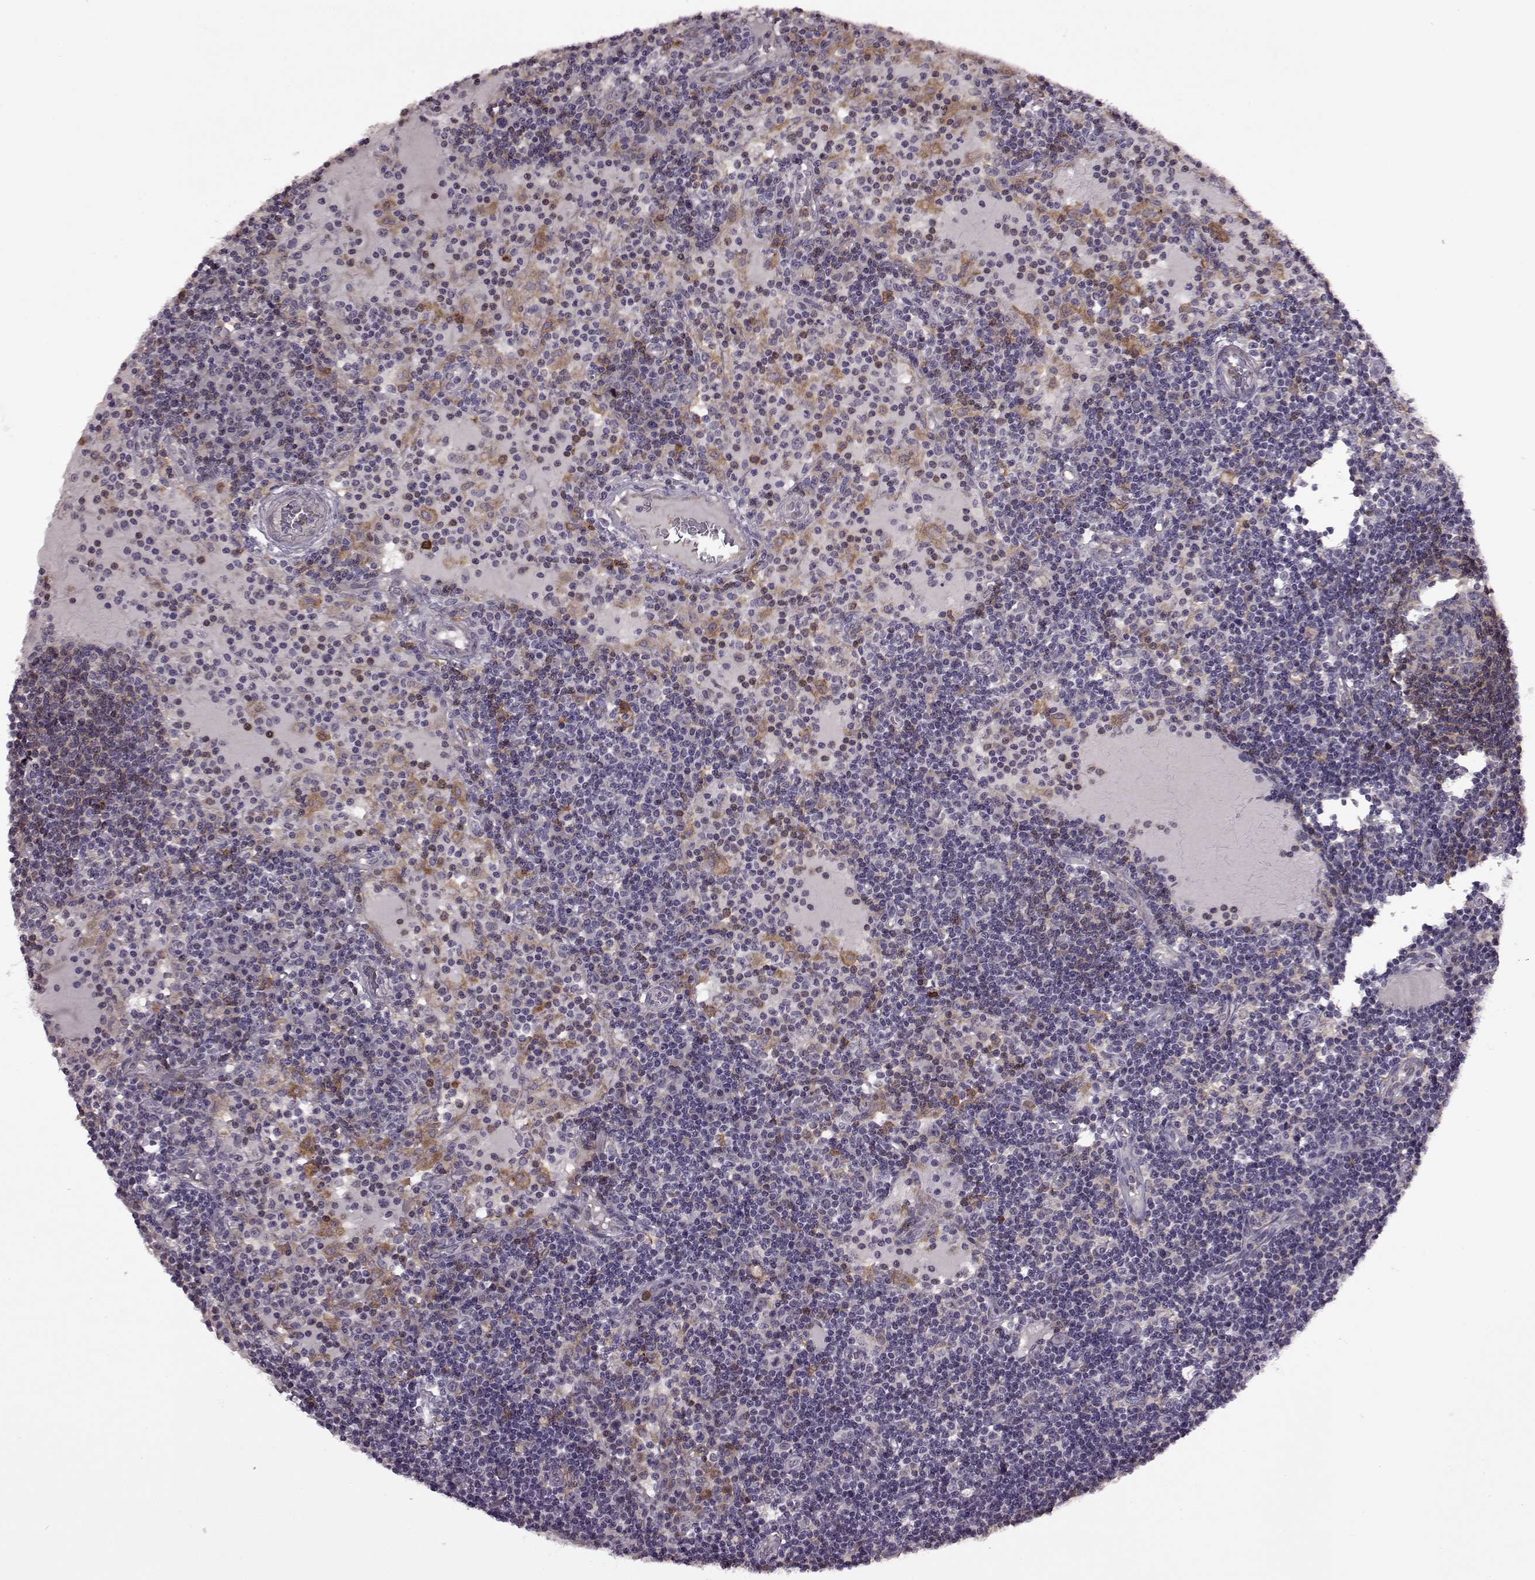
{"staining": {"intensity": "moderate", "quantity": "<25%", "location": "cytoplasmic/membranous"}, "tissue": "lymph node", "cell_type": "Non-germinal center cells", "image_type": "normal", "snomed": [{"axis": "morphology", "description": "Normal tissue, NOS"}, {"axis": "topography", "description": "Lymph node"}], "caption": "Immunohistochemical staining of benign lymph node displays <25% levels of moderate cytoplasmic/membranous protein expression in about <25% of non-germinal center cells. Immunohistochemistry (ihc) stains the protein of interest in brown and the nuclei are stained blue.", "gene": "MTSS1", "patient": {"sex": "female", "age": 72}}